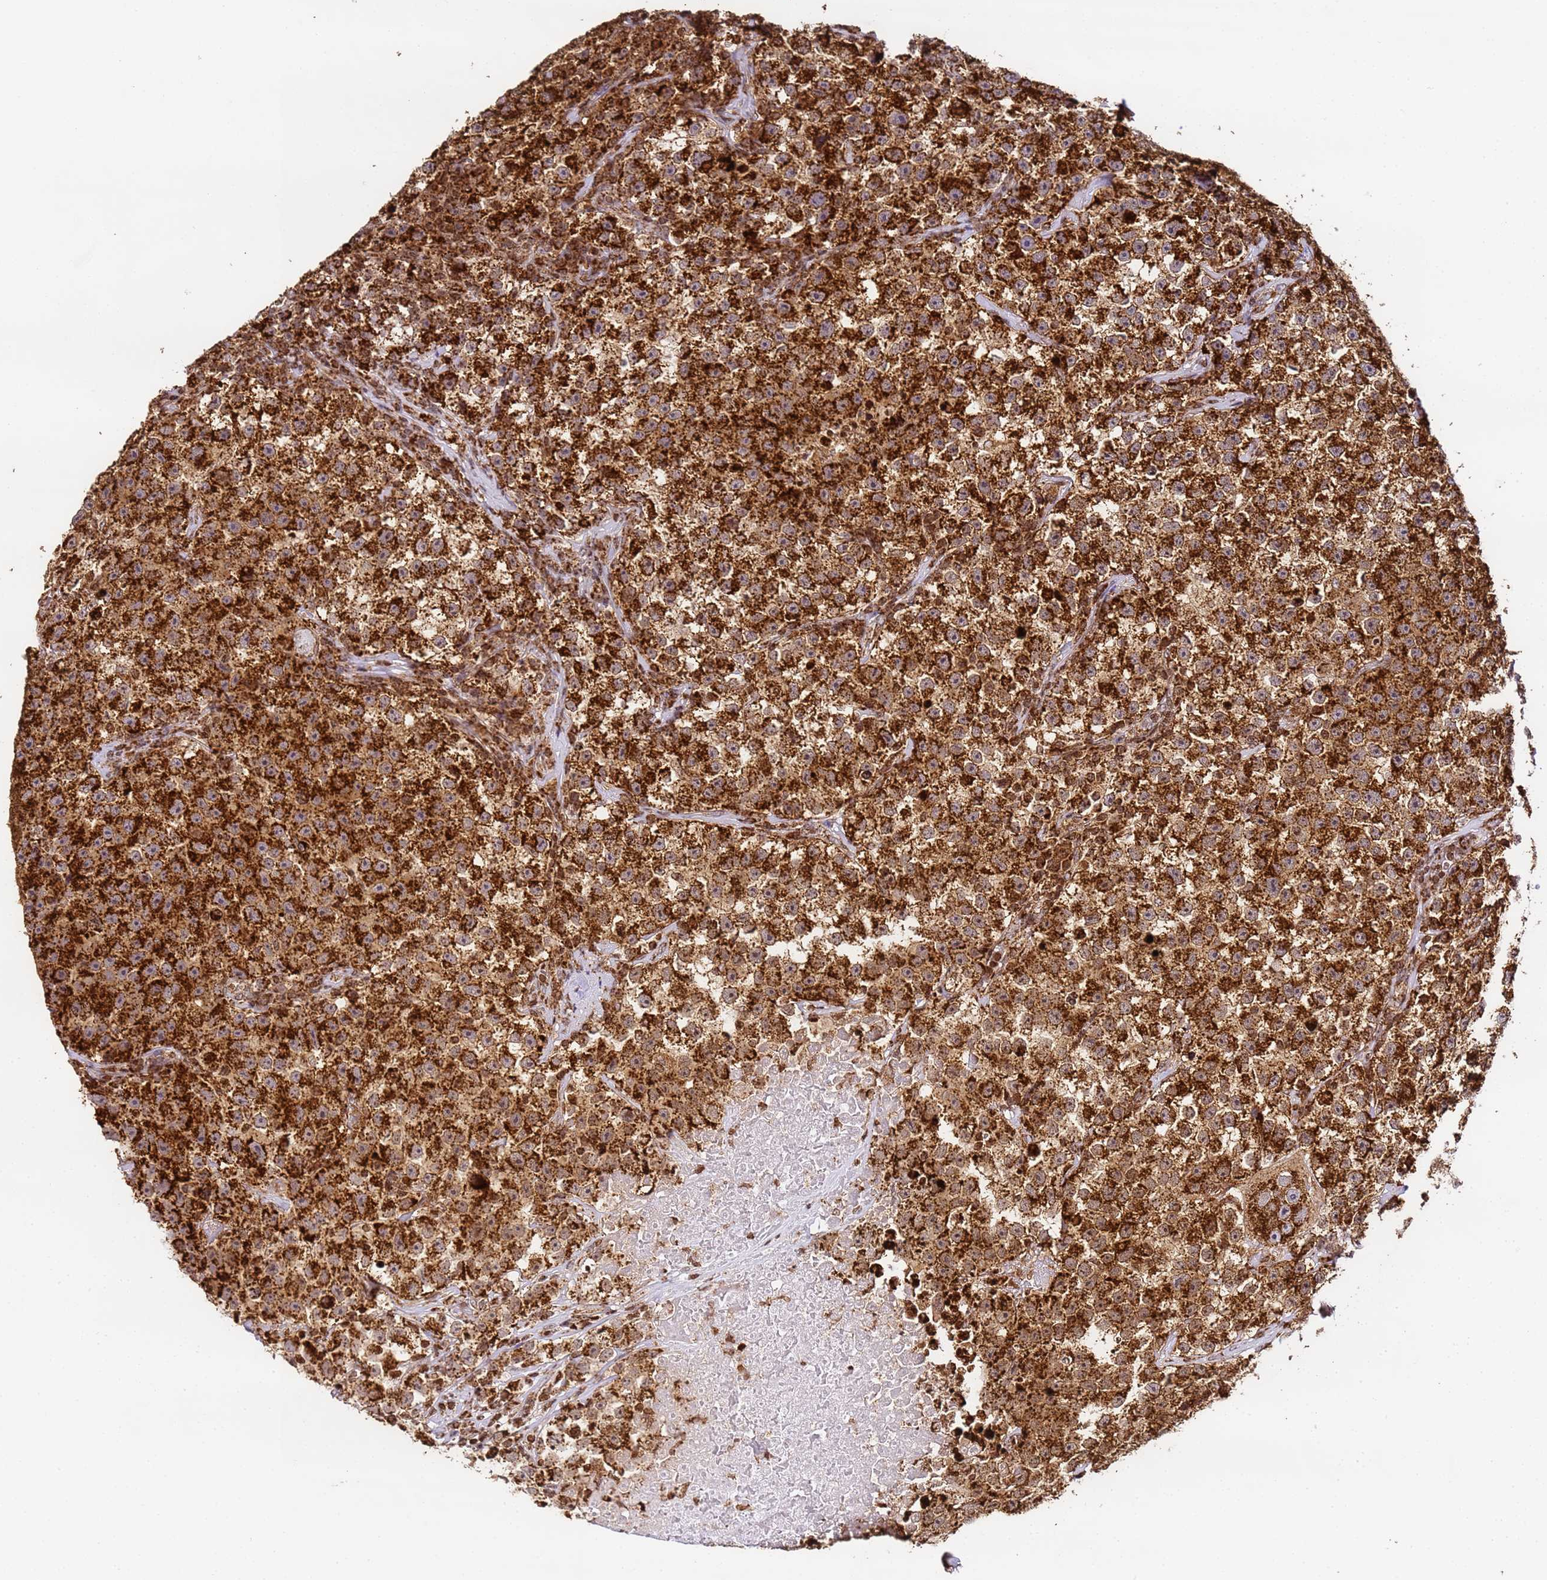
{"staining": {"intensity": "strong", "quantity": ">75%", "location": "cytoplasmic/membranous"}, "tissue": "testis cancer", "cell_type": "Tumor cells", "image_type": "cancer", "snomed": [{"axis": "morphology", "description": "Seminoma, NOS"}, {"axis": "topography", "description": "Testis"}], "caption": "Testis seminoma stained with DAB (3,3'-diaminobenzidine) immunohistochemistry displays high levels of strong cytoplasmic/membranous positivity in approximately >75% of tumor cells. (Stains: DAB (3,3'-diaminobenzidine) in brown, nuclei in blue, Microscopy: brightfield microscopy at high magnification).", "gene": "HSPE1", "patient": {"sex": "male", "age": 22}}